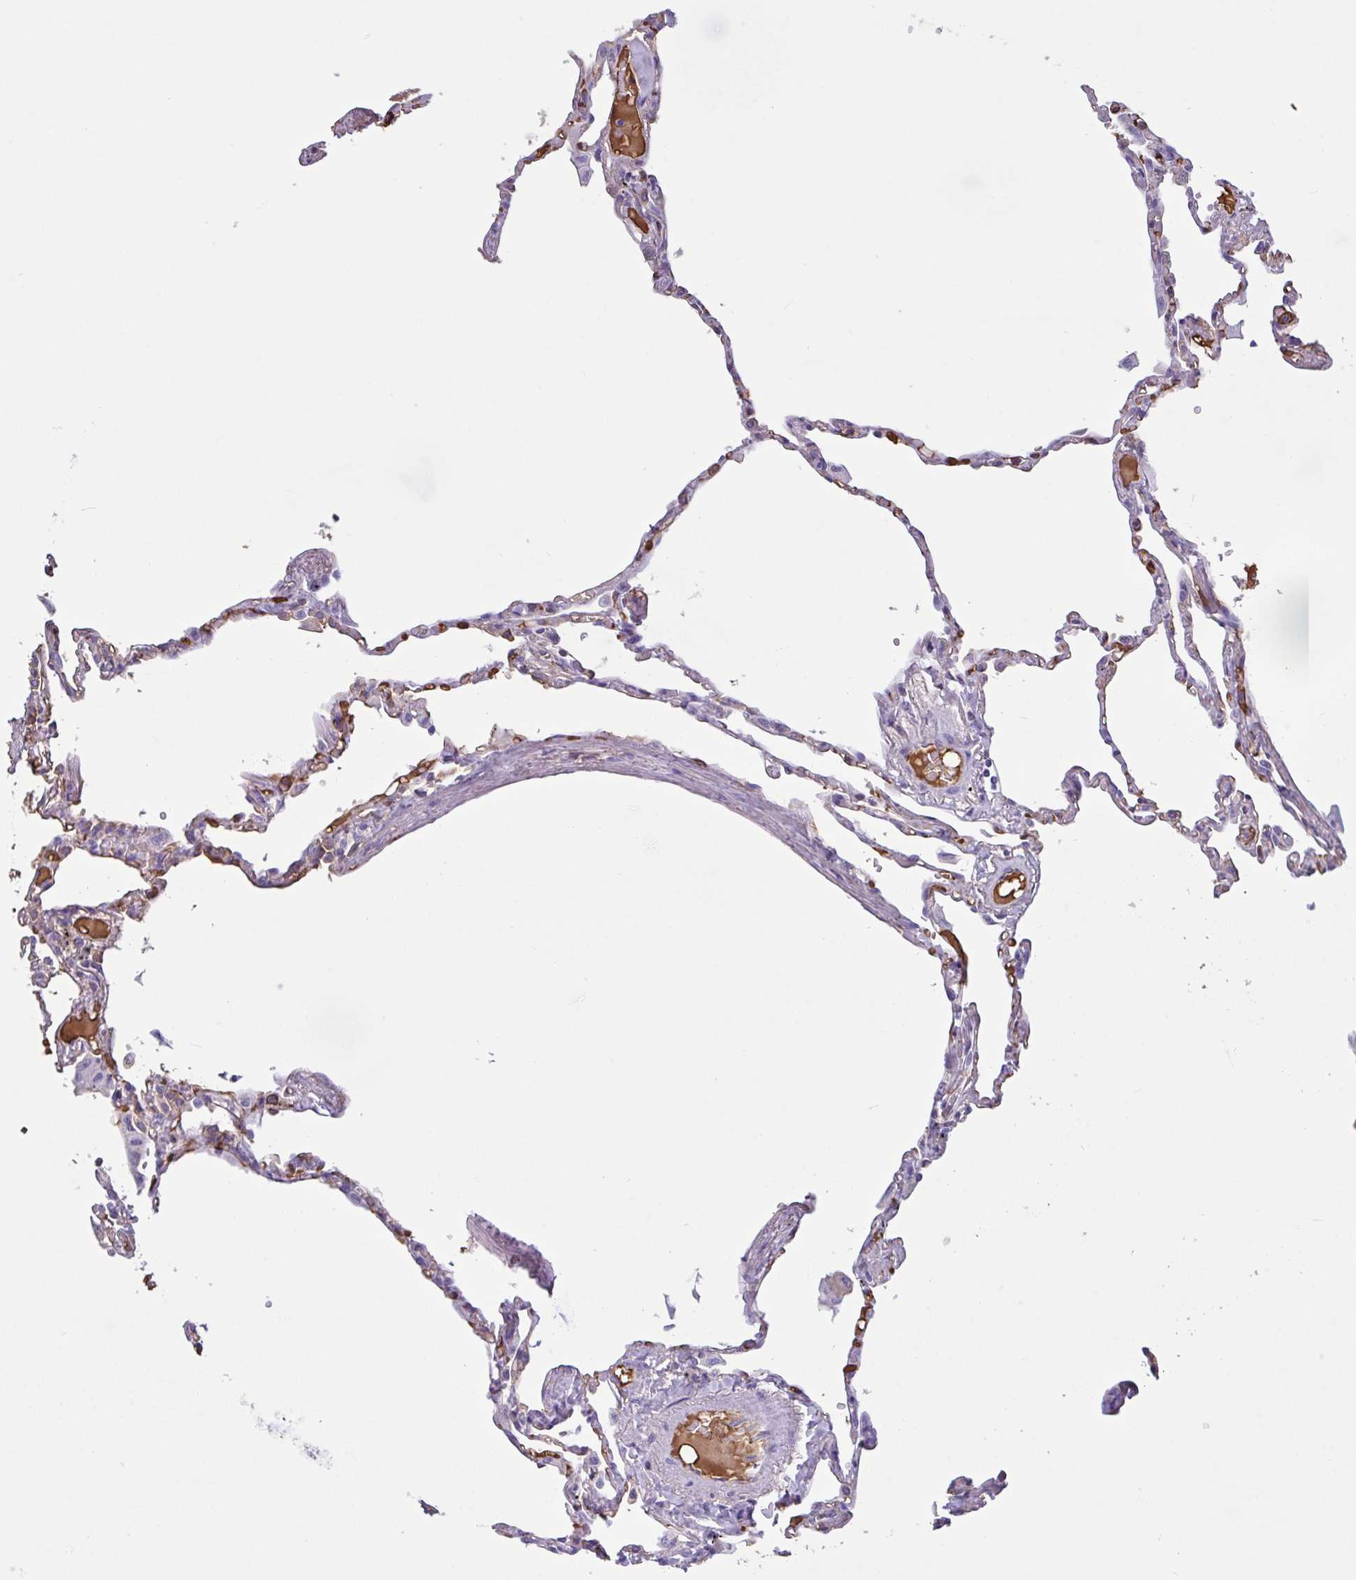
{"staining": {"intensity": "negative", "quantity": "none", "location": "none"}, "tissue": "lung", "cell_type": "Alveolar cells", "image_type": "normal", "snomed": [{"axis": "morphology", "description": "Normal tissue, NOS"}, {"axis": "topography", "description": "Lung"}], "caption": "The image demonstrates no staining of alveolar cells in normal lung.", "gene": "LARGE2", "patient": {"sex": "female", "age": 67}}